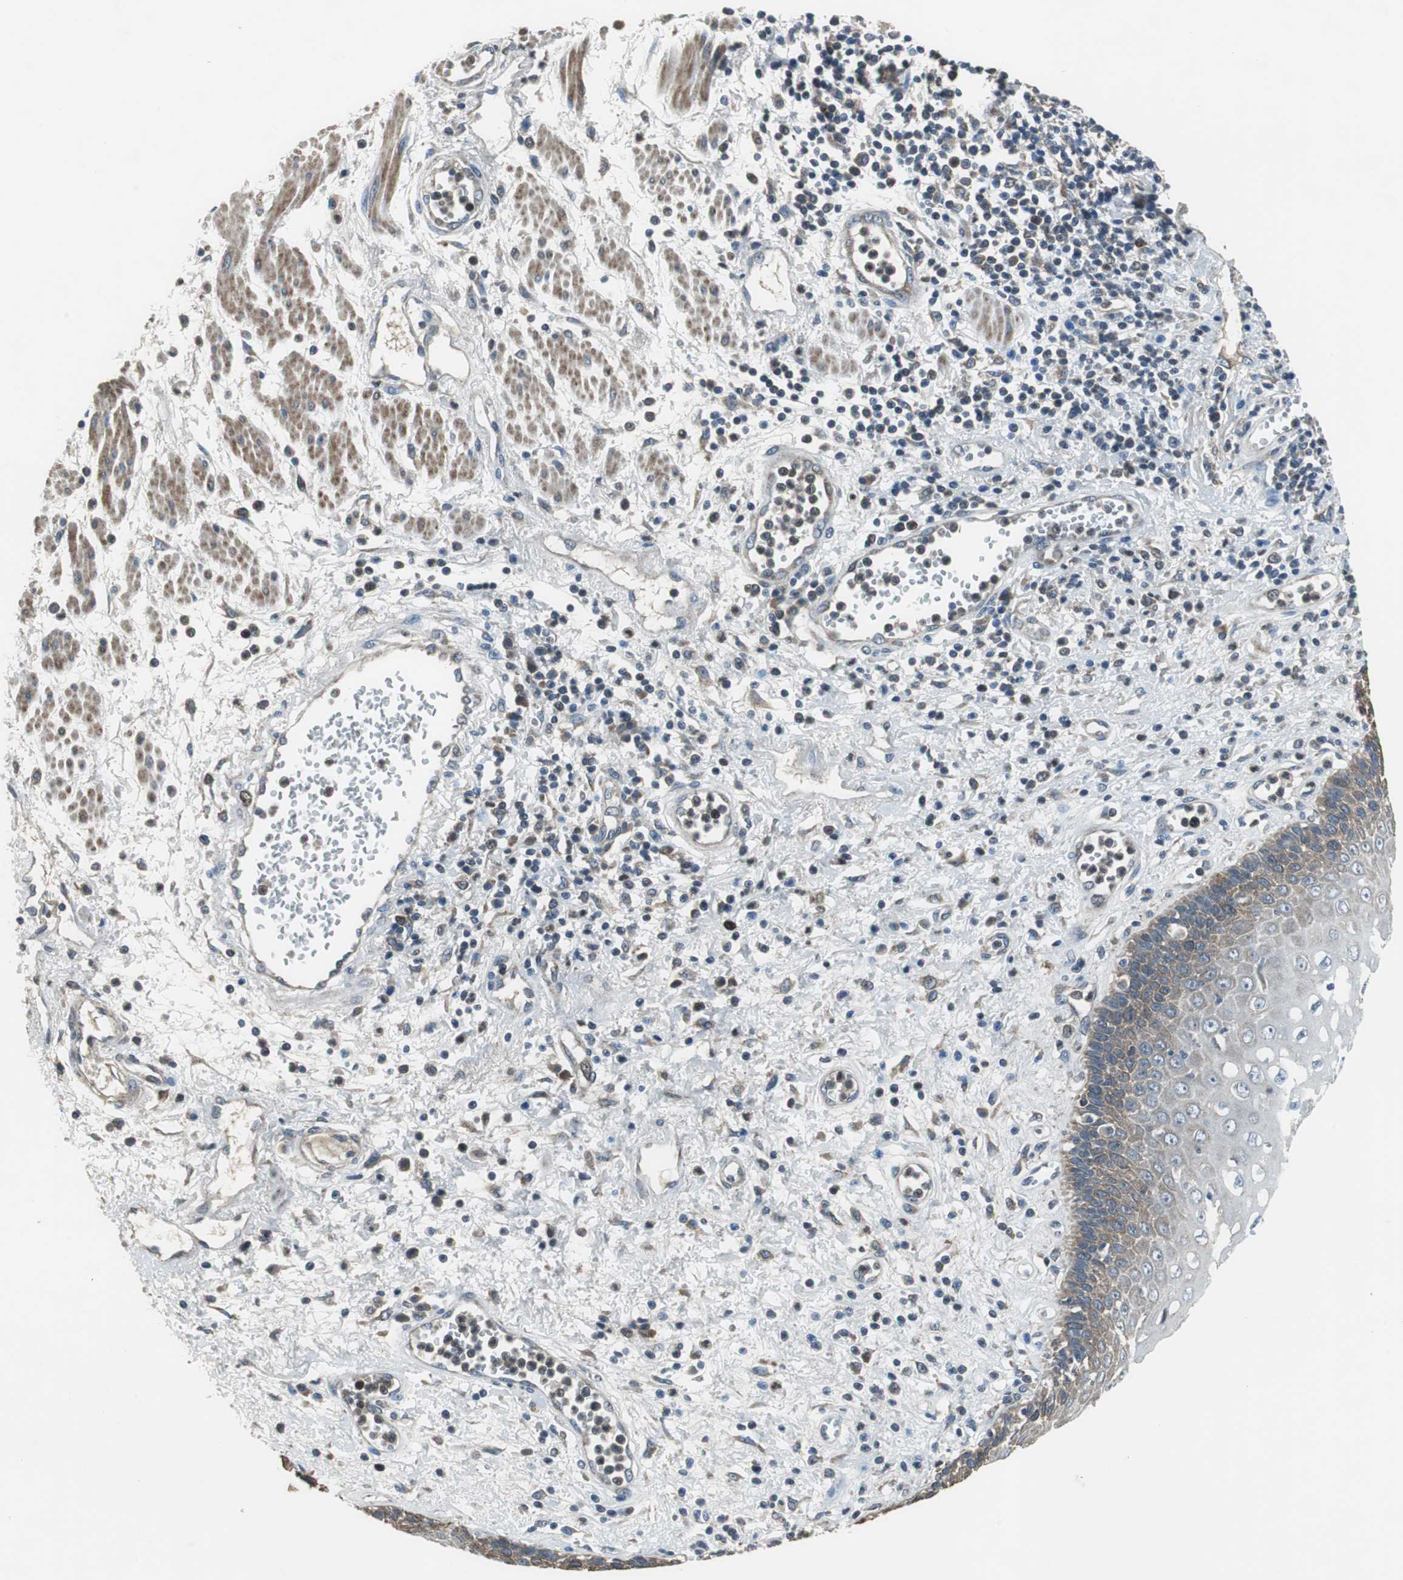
{"staining": {"intensity": "moderate", "quantity": "<25%", "location": "cytoplasmic/membranous"}, "tissue": "esophagus", "cell_type": "Squamous epithelial cells", "image_type": "normal", "snomed": [{"axis": "morphology", "description": "Normal tissue, NOS"}, {"axis": "morphology", "description": "Squamous cell carcinoma, NOS"}, {"axis": "topography", "description": "Esophagus"}], "caption": "Esophagus stained with DAB (3,3'-diaminobenzidine) immunohistochemistry (IHC) exhibits low levels of moderate cytoplasmic/membranous staining in approximately <25% of squamous epithelial cells.", "gene": "PI4KB", "patient": {"sex": "male", "age": 65}}